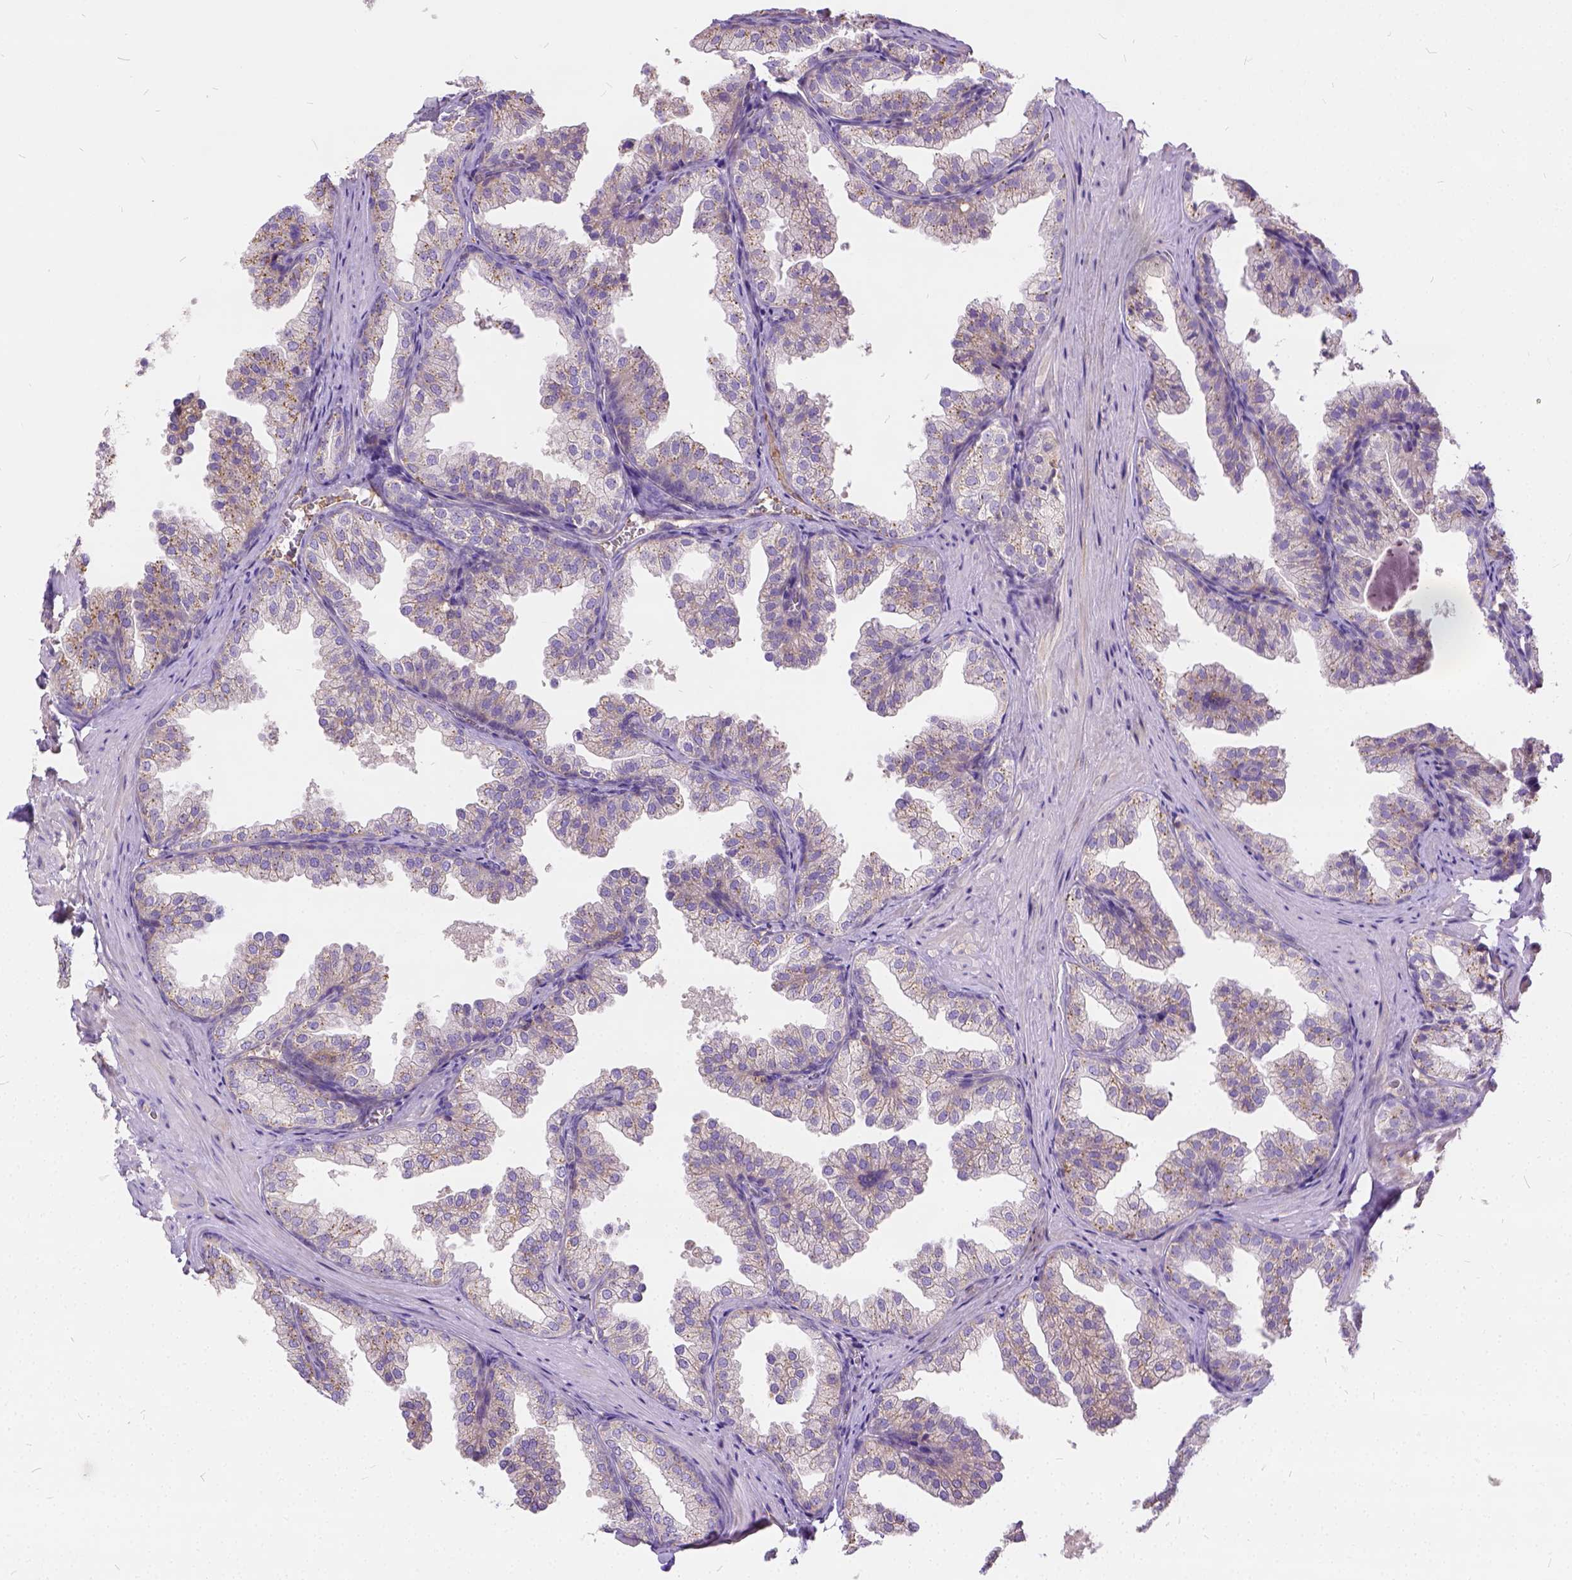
{"staining": {"intensity": "moderate", "quantity": "<25%", "location": "cytoplasmic/membranous"}, "tissue": "prostate", "cell_type": "Glandular cells", "image_type": "normal", "snomed": [{"axis": "morphology", "description": "Normal tissue, NOS"}, {"axis": "topography", "description": "Prostate"}], "caption": "This is a photomicrograph of immunohistochemistry (IHC) staining of normal prostate, which shows moderate staining in the cytoplasmic/membranous of glandular cells.", "gene": "CADM4", "patient": {"sex": "male", "age": 37}}